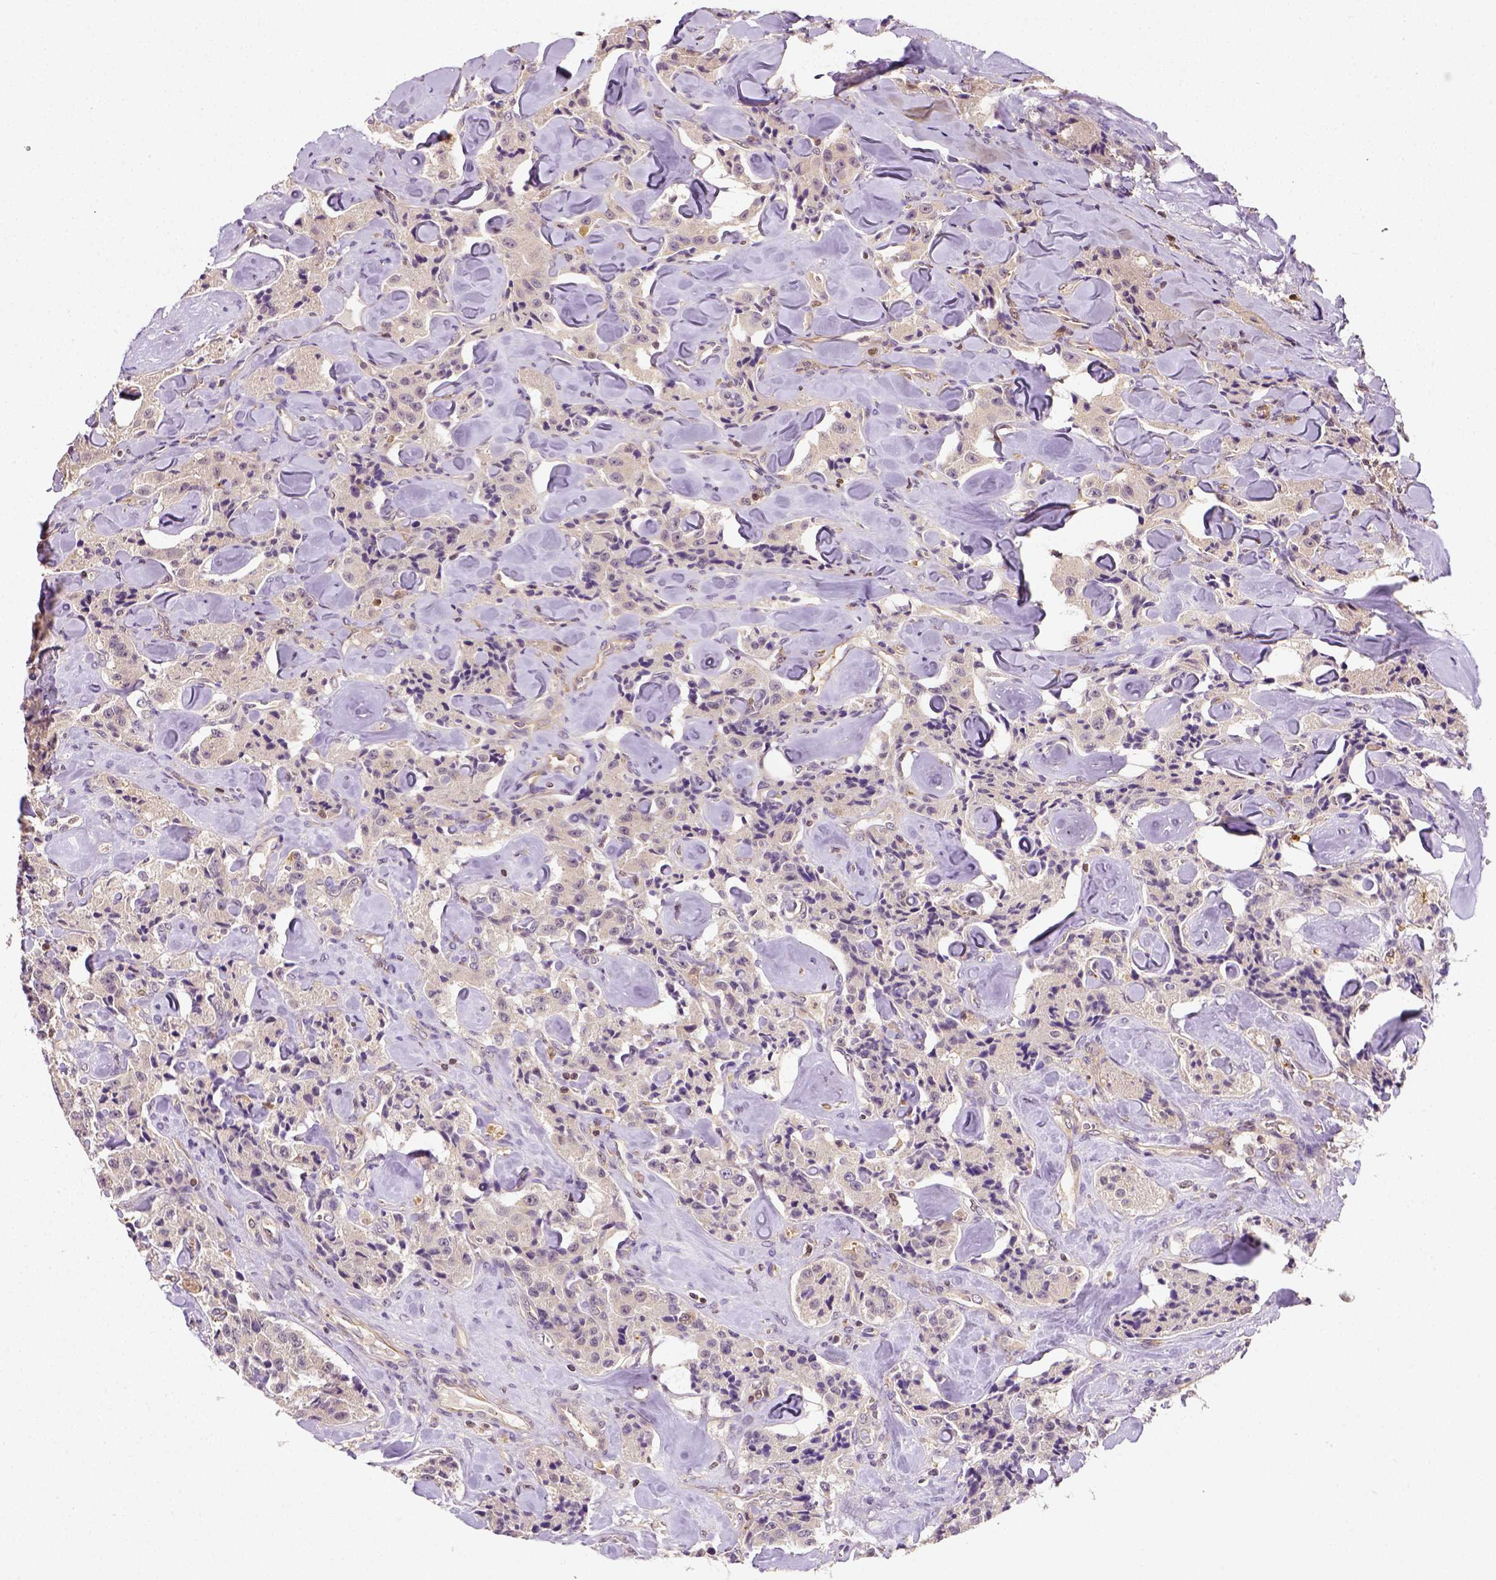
{"staining": {"intensity": "negative", "quantity": "none", "location": "none"}, "tissue": "carcinoid", "cell_type": "Tumor cells", "image_type": "cancer", "snomed": [{"axis": "morphology", "description": "Carcinoid, malignant, NOS"}, {"axis": "topography", "description": "Pancreas"}], "caption": "DAB (3,3'-diaminobenzidine) immunohistochemical staining of human carcinoid (malignant) demonstrates no significant expression in tumor cells. (DAB (3,3'-diaminobenzidine) immunohistochemistry (IHC), high magnification).", "gene": "MATK", "patient": {"sex": "male", "age": 41}}